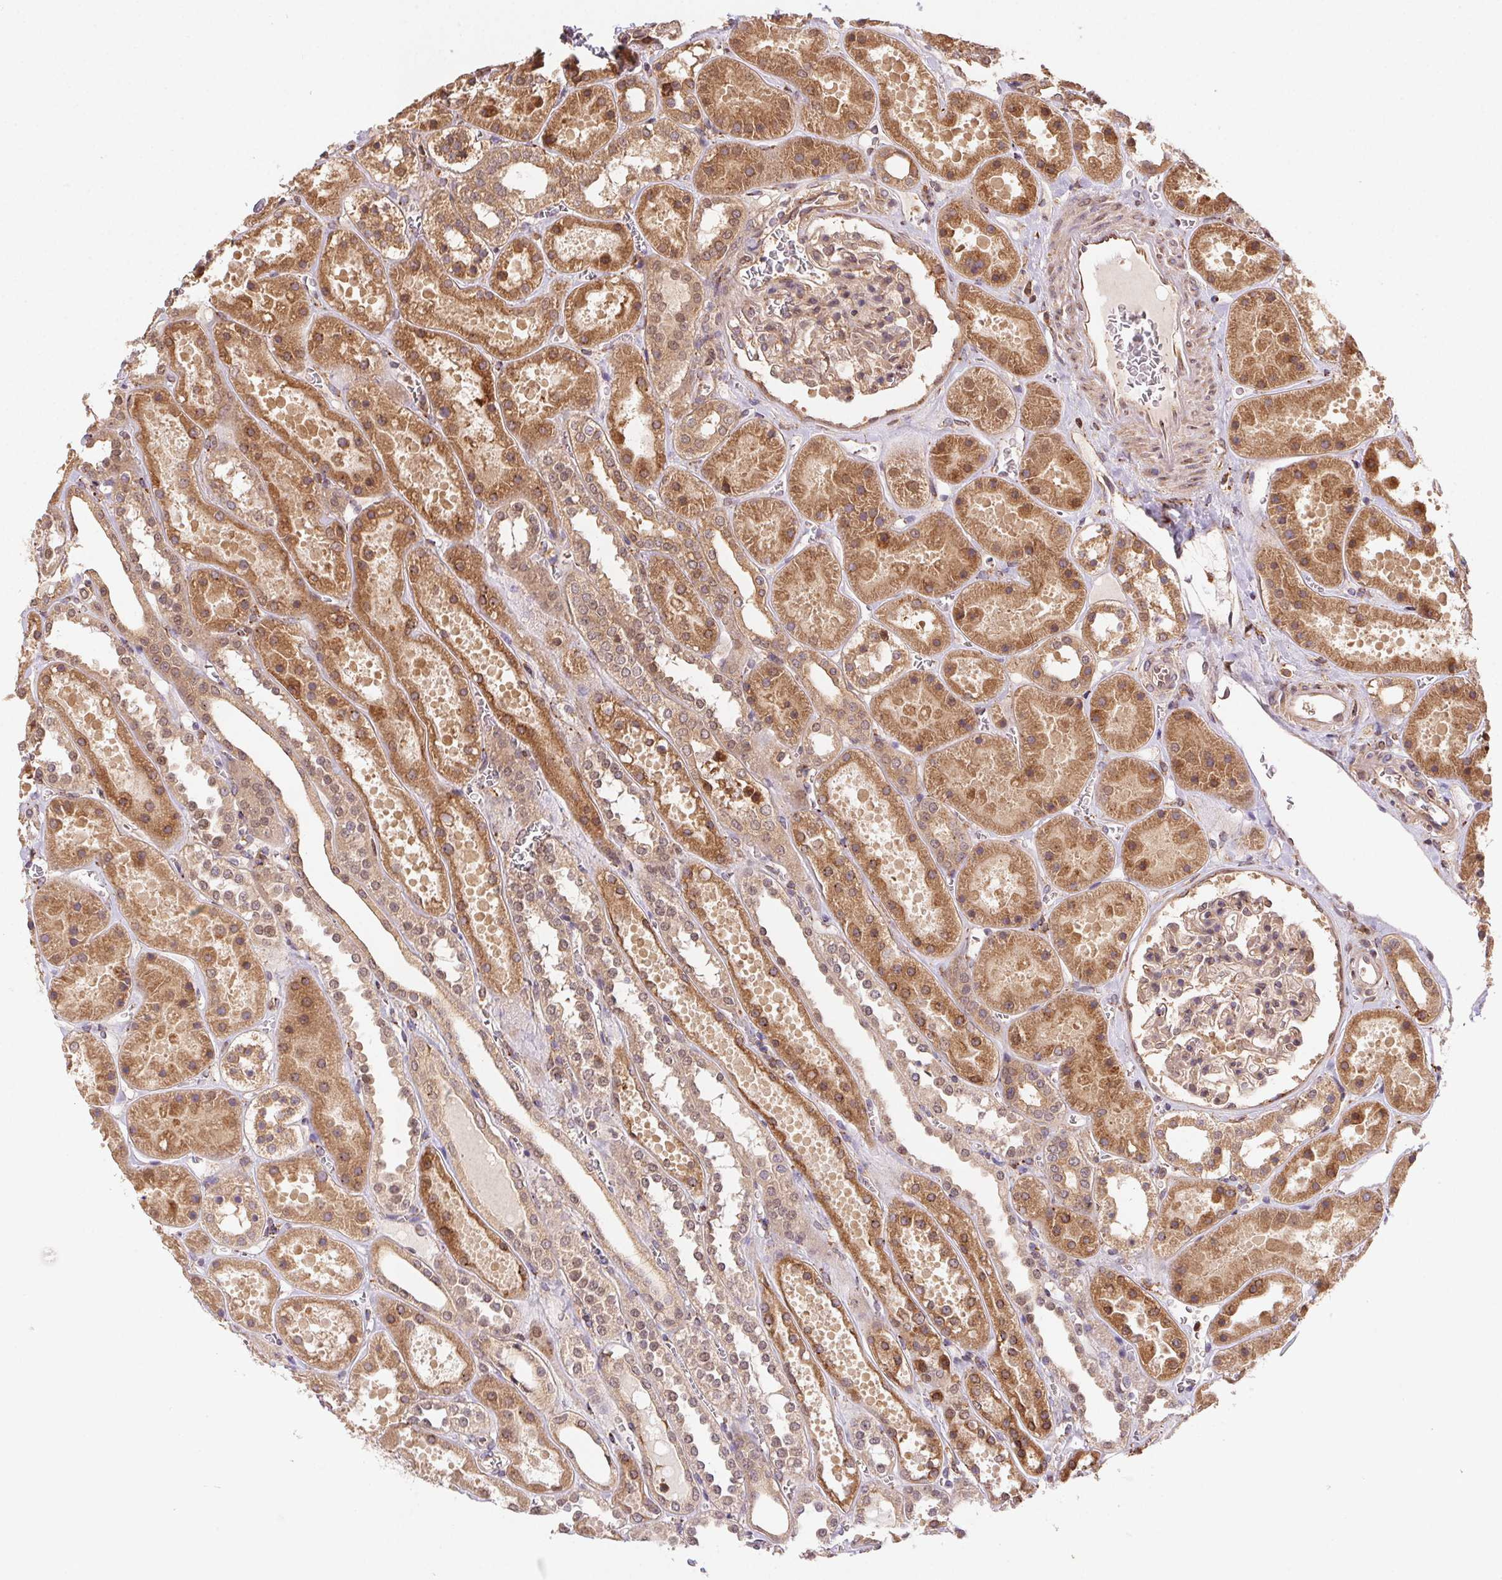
{"staining": {"intensity": "weak", "quantity": "25%-75%", "location": "cytoplasmic/membranous"}, "tissue": "kidney", "cell_type": "Cells in glomeruli", "image_type": "normal", "snomed": [{"axis": "morphology", "description": "Normal tissue, NOS"}, {"axis": "topography", "description": "Kidney"}], "caption": "Kidney stained with IHC demonstrates weak cytoplasmic/membranous positivity in about 25%-75% of cells in glomeruli. (DAB IHC with brightfield microscopy, high magnification).", "gene": "MEX3D", "patient": {"sex": "female", "age": 41}}